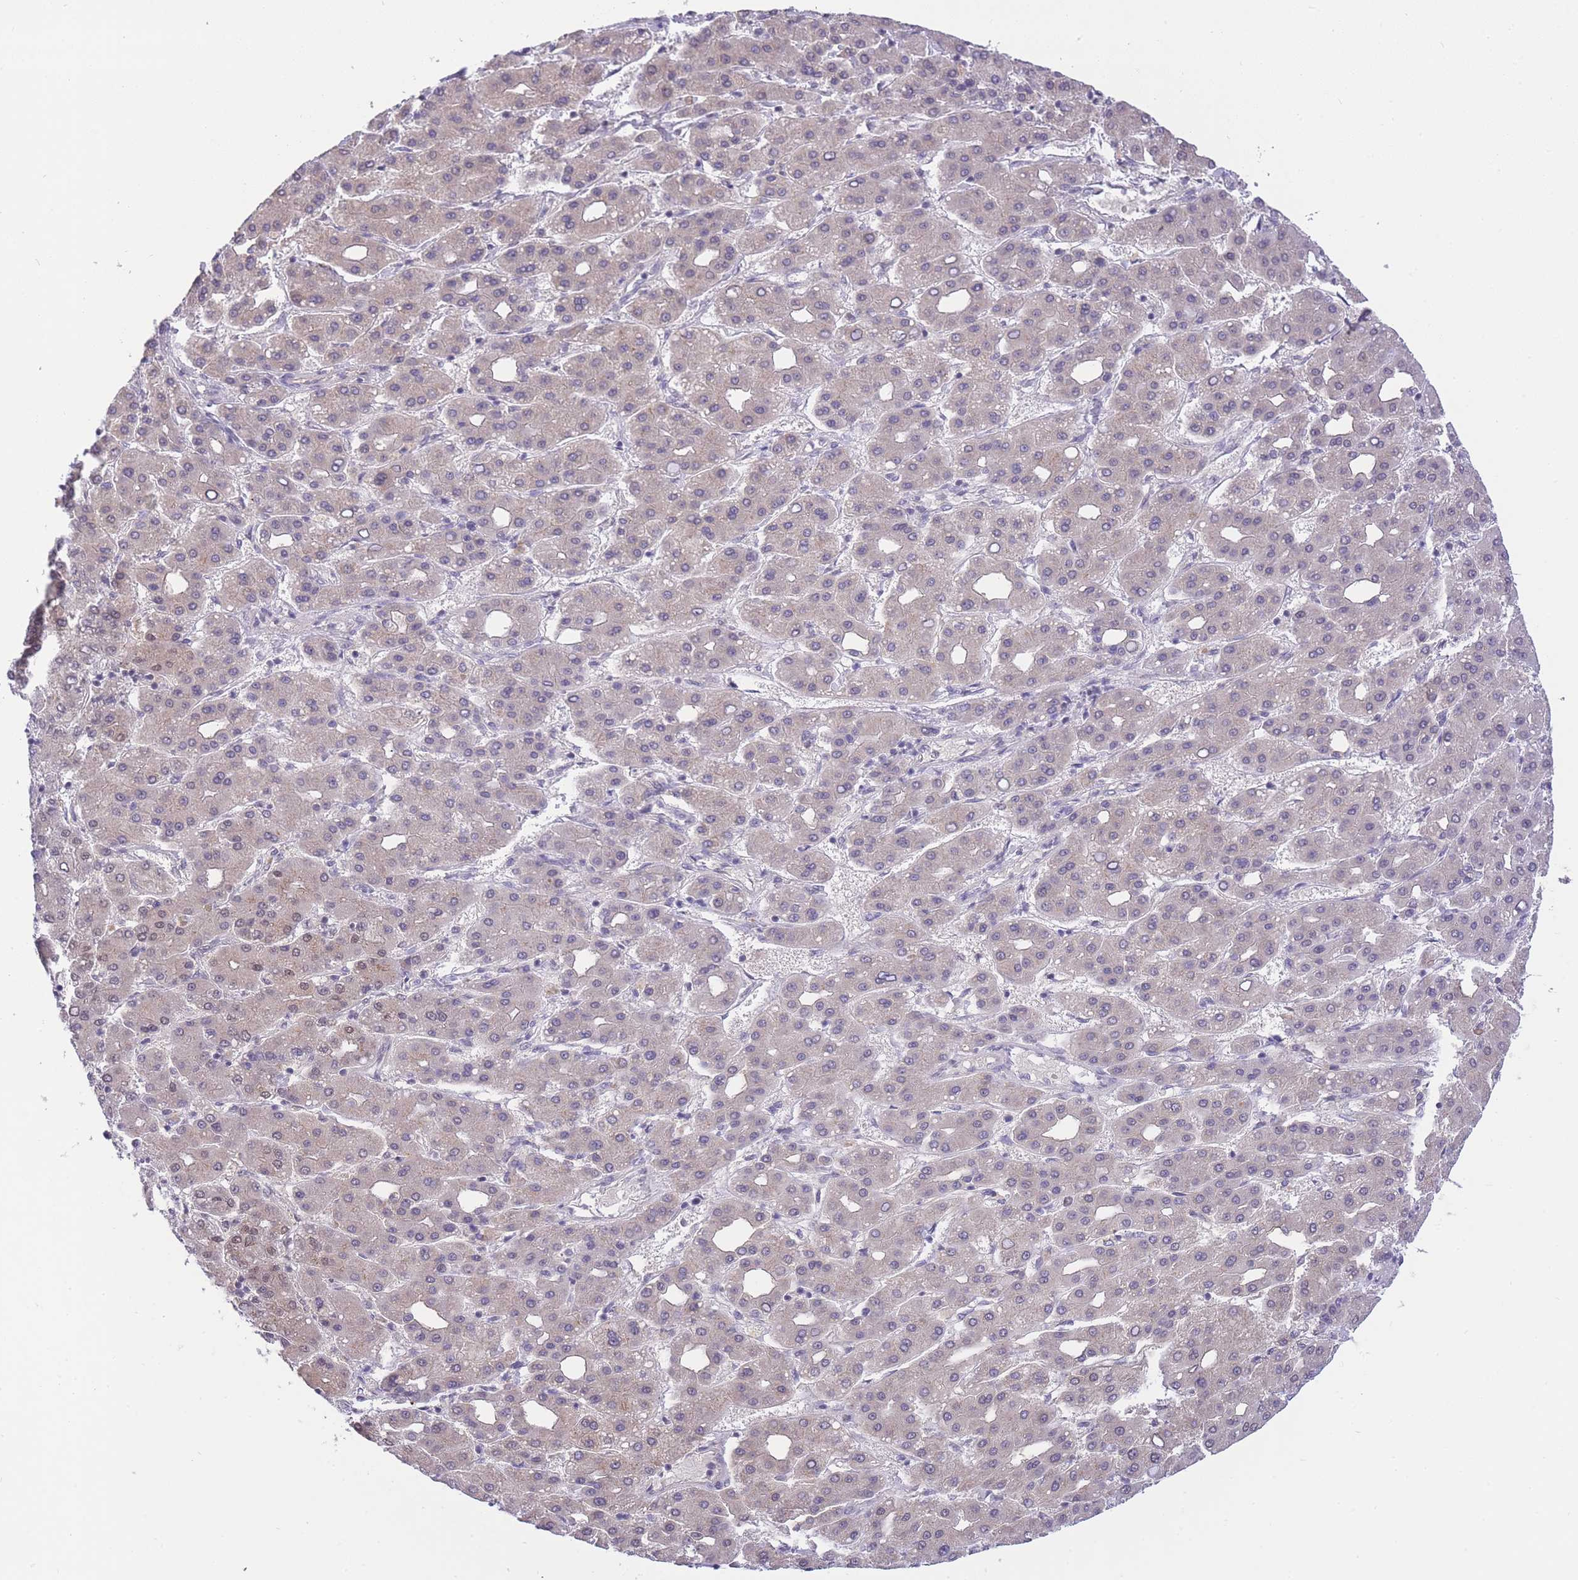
{"staining": {"intensity": "weak", "quantity": "<25%", "location": "nuclear"}, "tissue": "liver cancer", "cell_type": "Tumor cells", "image_type": "cancer", "snomed": [{"axis": "morphology", "description": "Carcinoma, Hepatocellular, NOS"}, {"axis": "topography", "description": "Liver"}], "caption": "An immunohistochemistry photomicrograph of hepatocellular carcinoma (liver) is shown. There is no staining in tumor cells of hepatocellular carcinoma (liver). (DAB IHC visualized using brightfield microscopy, high magnification).", "gene": "GOLGA6L25", "patient": {"sex": "male", "age": 65}}